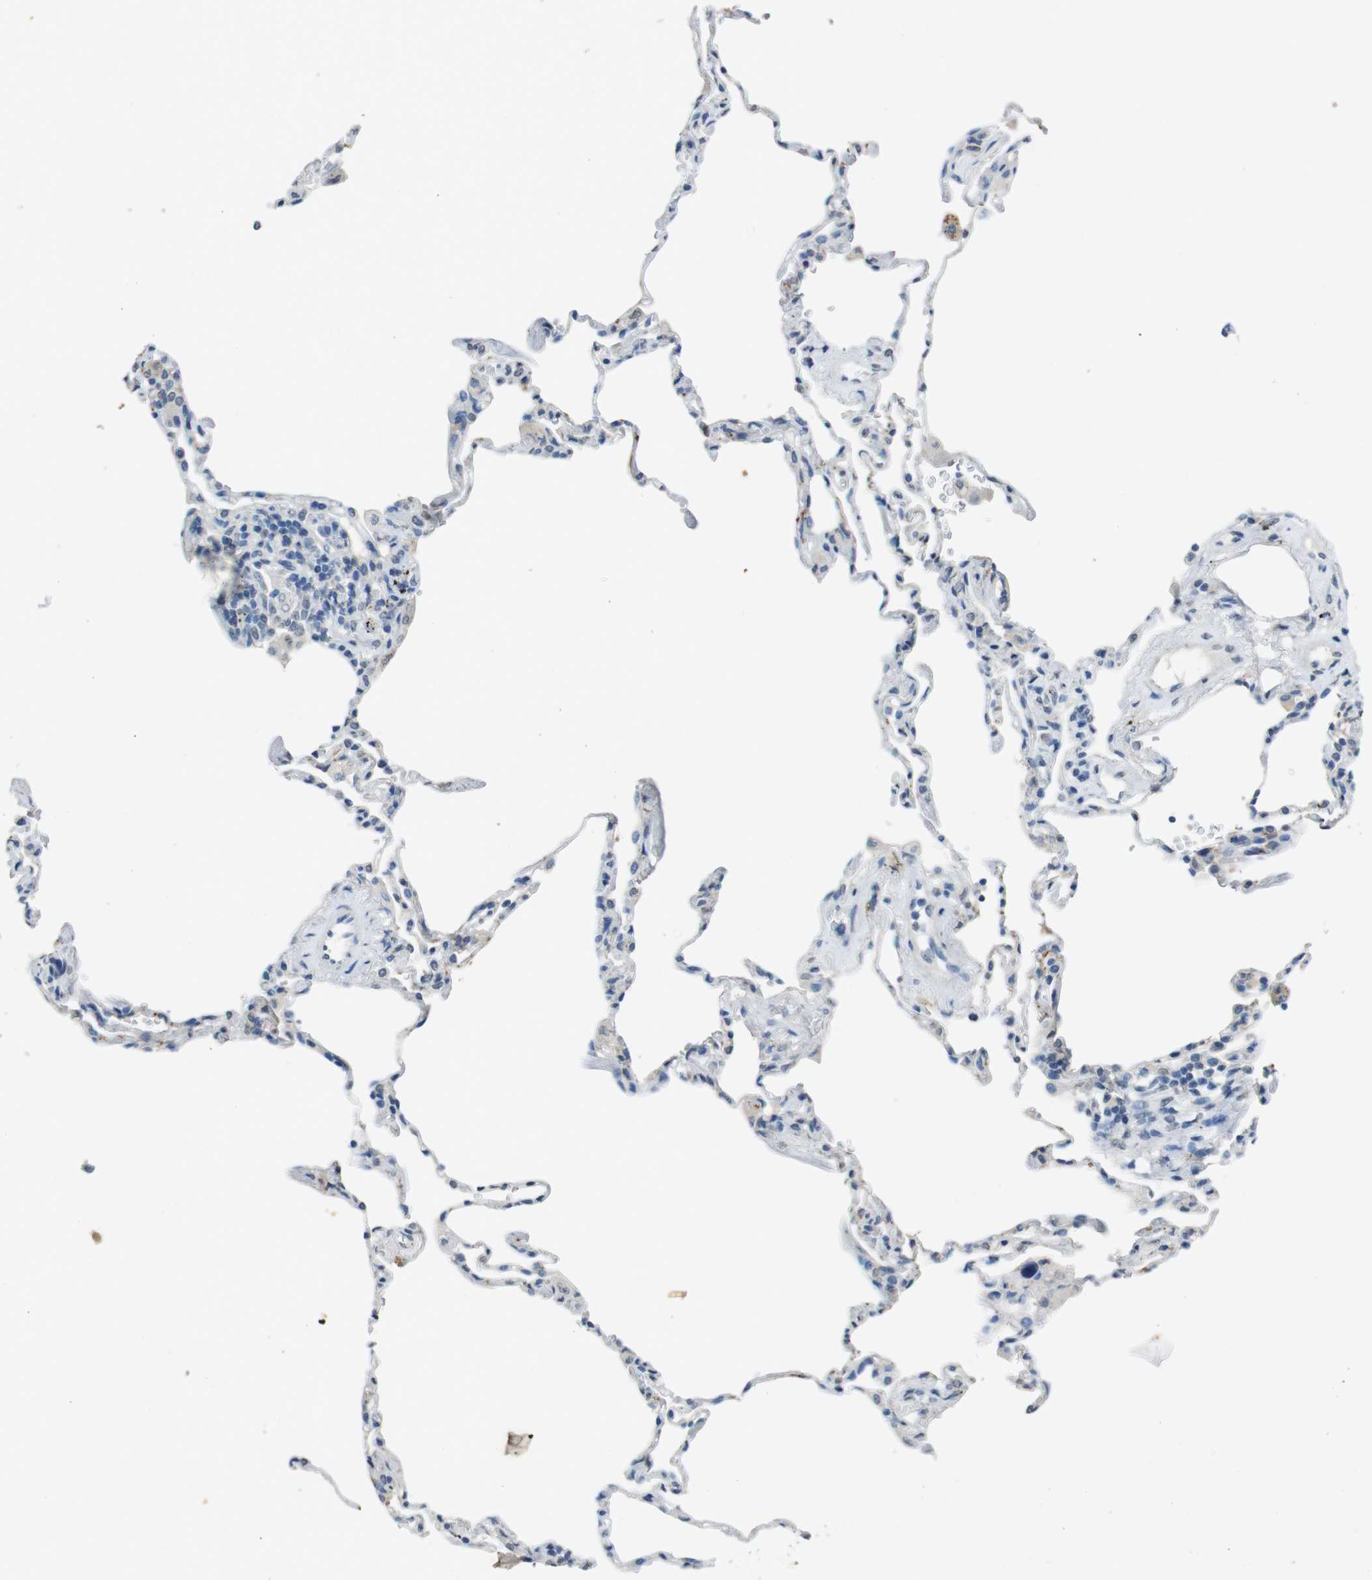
{"staining": {"intensity": "negative", "quantity": "none", "location": "none"}, "tissue": "lung", "cell_type": "Alveolar cells", "image_type": "normal", "snomed": [{"axis": "morphology", "description": "Normal tissue, NOS"}, {"axis": "topography", "description": "Lung"}], "caption": "Photomicrograph shows no significant protein positivity in alveolar cells of benign lung.", "gene": "STBD1", "patient": {"sex": "male", "age": 59}}